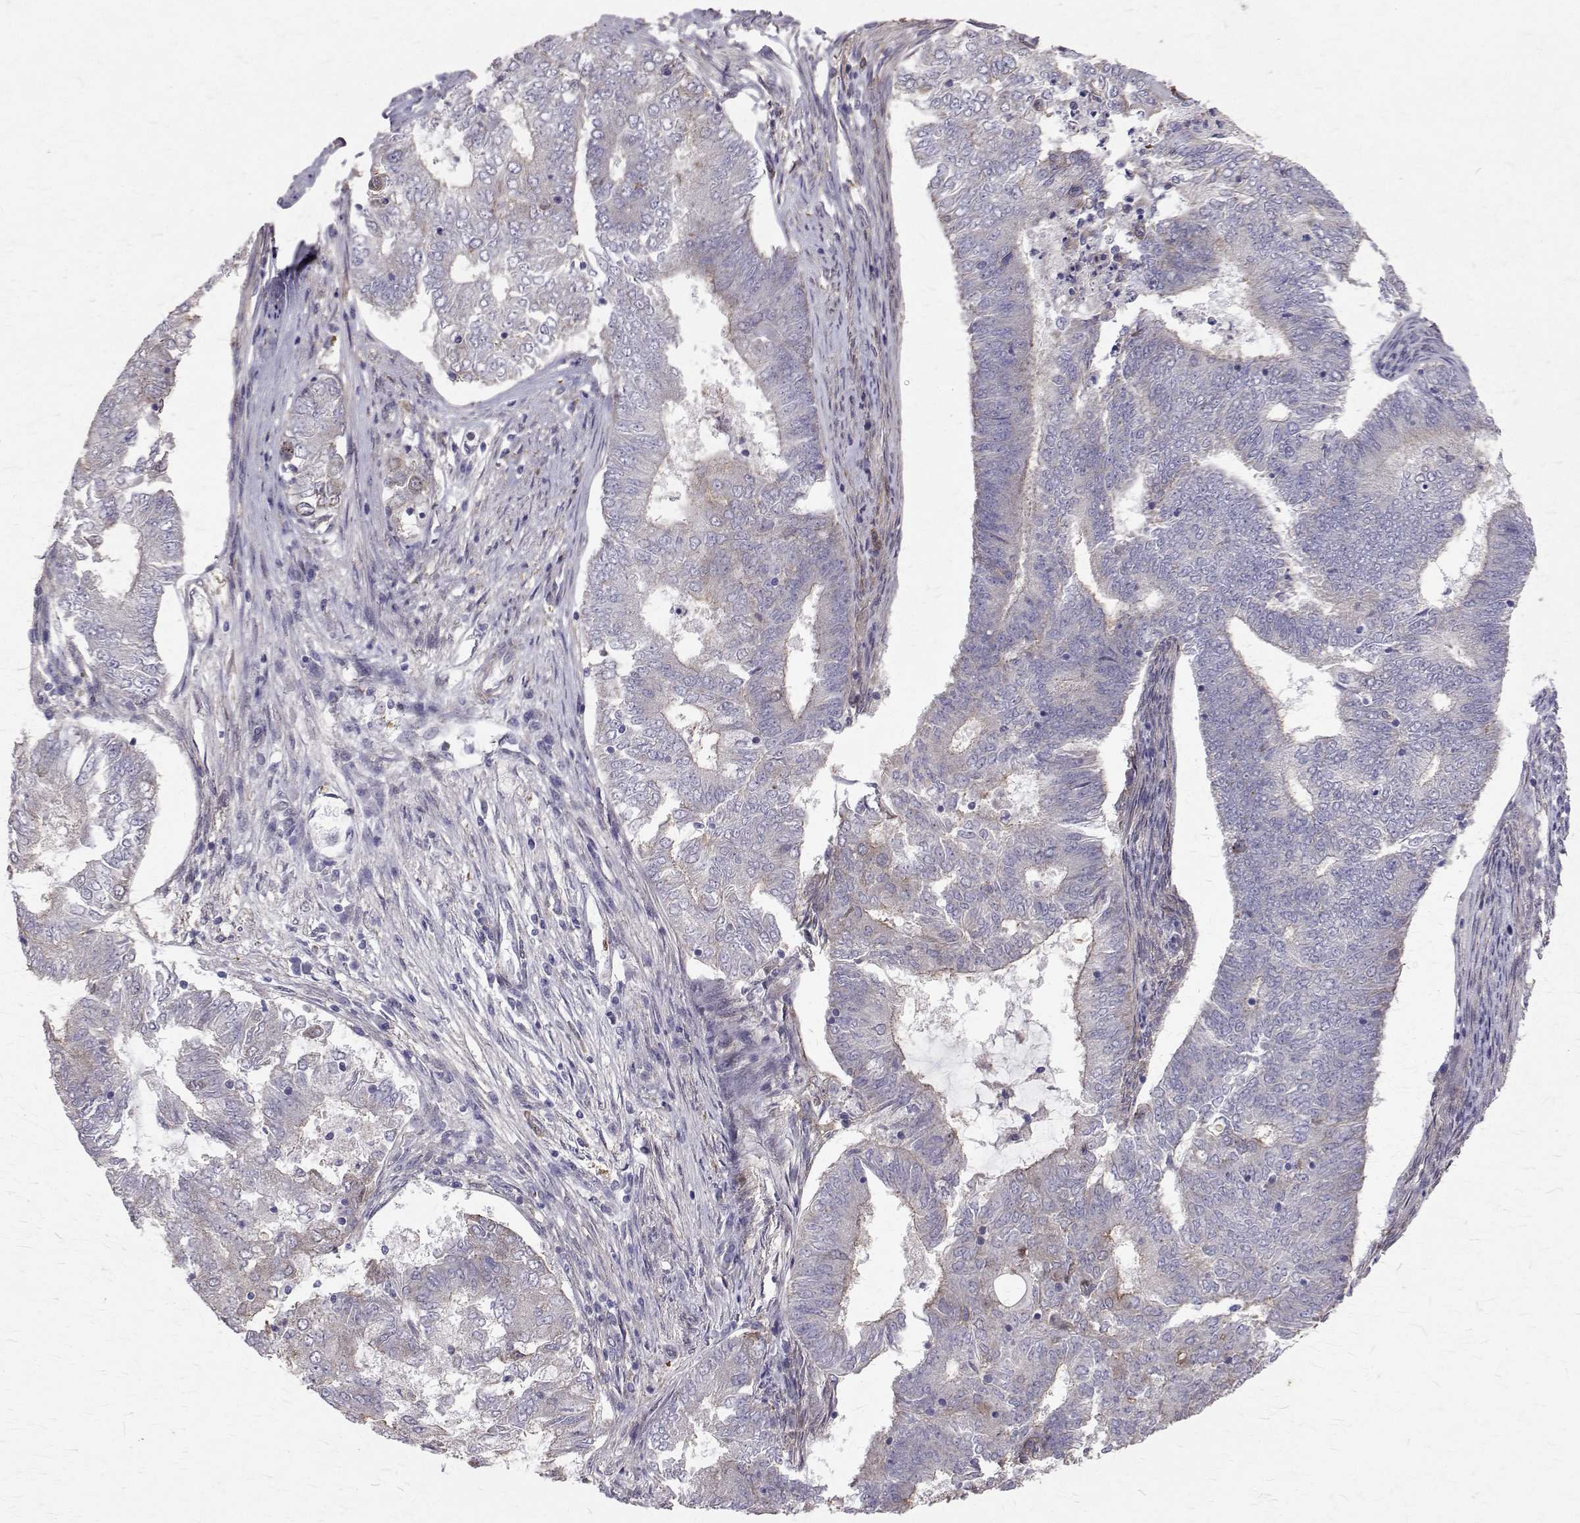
{"staining": {"intensity": "negative", "quantity": "none", "location": "none"}, "tissue": "endometrial cancer", "cell_type": "Tumor cells", "image_type": "cancer", "snomed": [{"axis": "morphology", "description": "Adenocarcinoma, NOS"}, {"axis": "topography", "description": "Endometrium"}], "caption": "Adenocarcinoma (endometrial) was stained to show a protein in brown. There is no significant positivity in tumor cells. Brightfield microscopy of immunohistochemistry (IHC) stained with DAB (3,3'-diaminobenzidine) (brown) and hematoxylin (blue), captured at high magnification.", "gene": "CCDC89", "patient": {"sex": "female", "age": 62}}